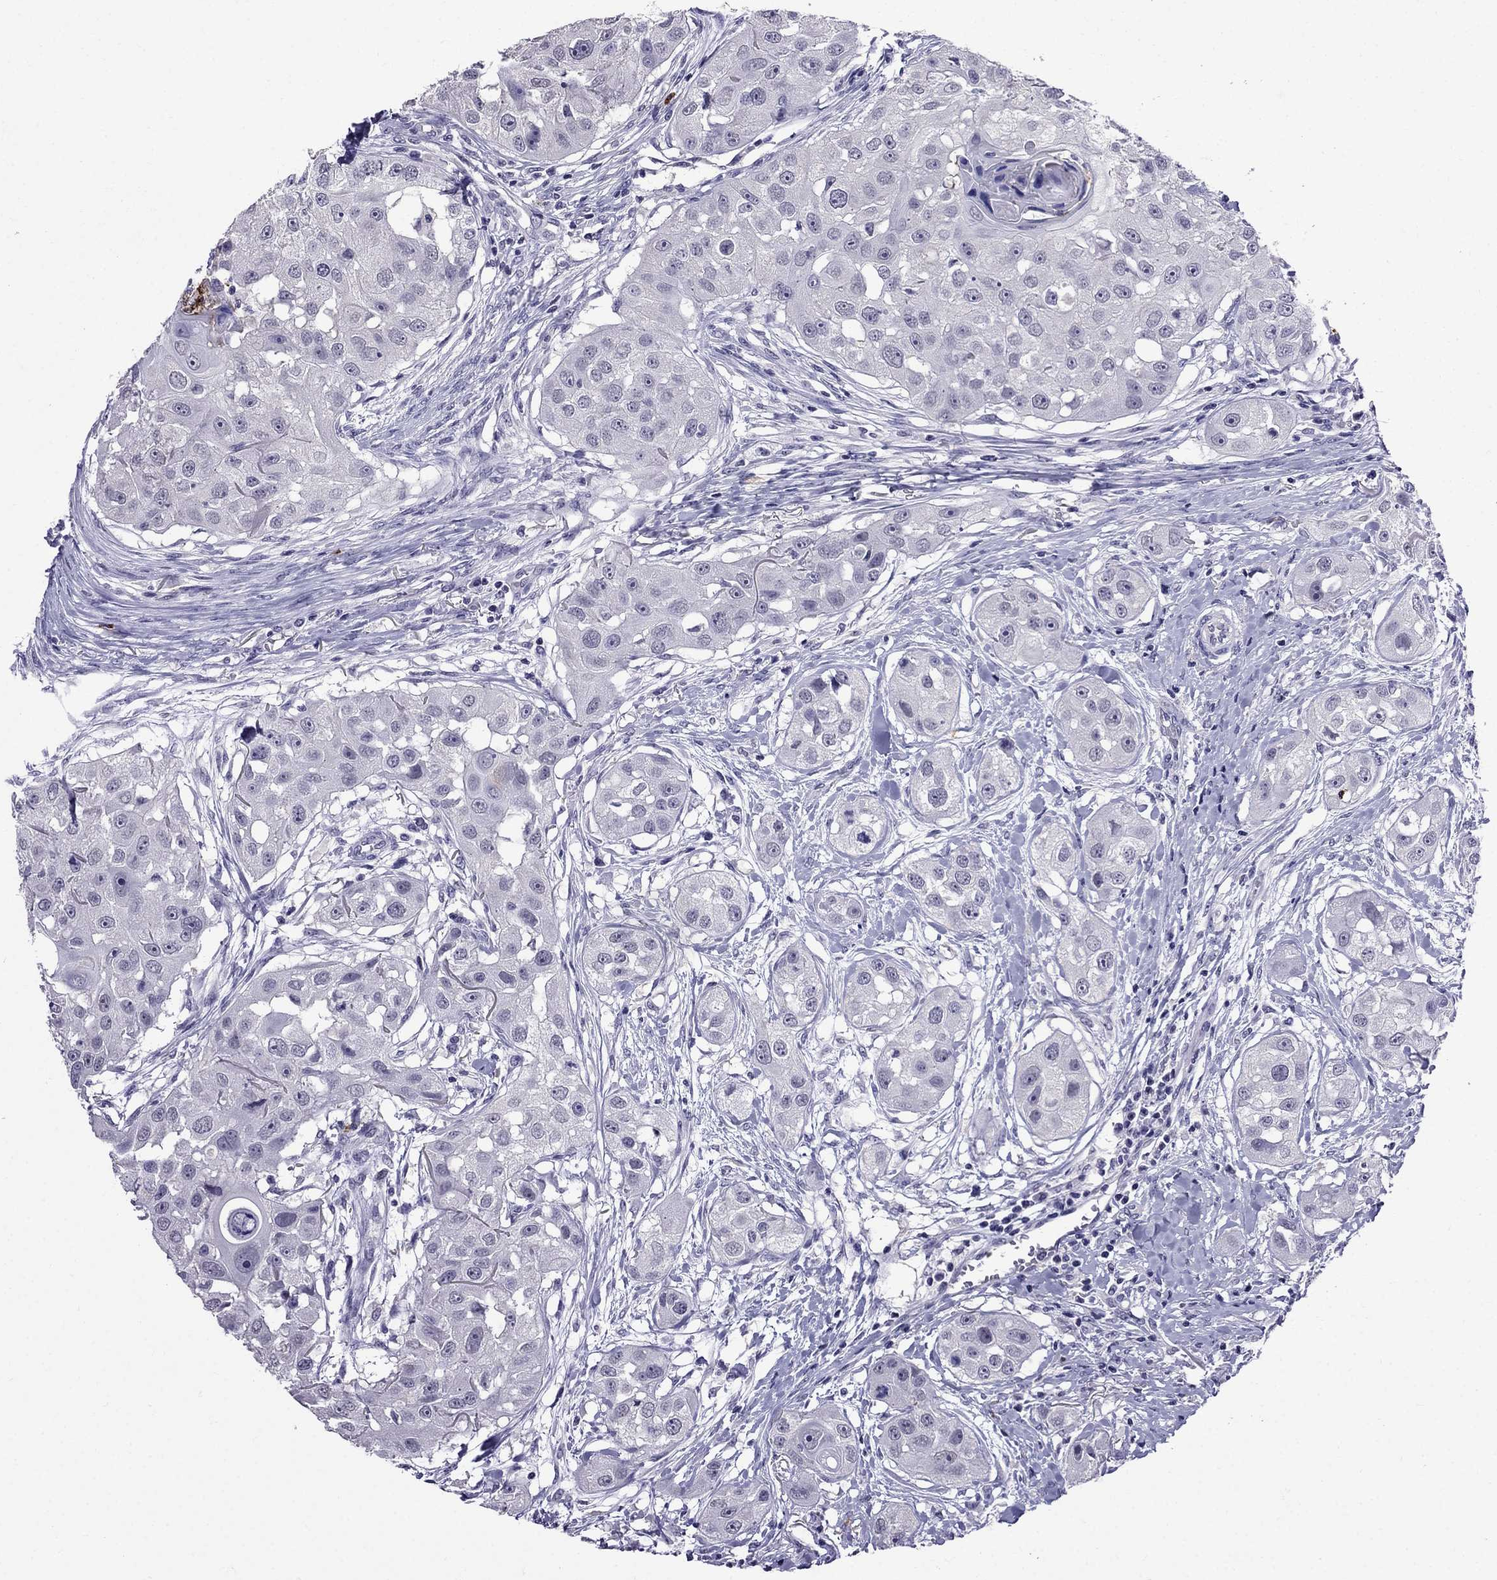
{"staining": {"intensity": "negative", "quantity": "none", "location": "none"}, "tissue": "head and neck cancer", "cell_type": "Tumor cells", "image_type": "cancer", "snomed": [{"axis": "morphology", "description": "Squamous cell carcinoma, NOS"}, {"axis": "topography", "description": "Head-Neck"}], "caption": "High power microscopy micrograph of an immunohistochemistry (IHC) micrograph of squamous cell carcinoma (head and neck), revealing no significant expression in tumor cells. (DAB immunohistochemistry with hematoxylin counter stain).", "gene": "OLFM4", "patient": {"sex": "male", "age": 51}}